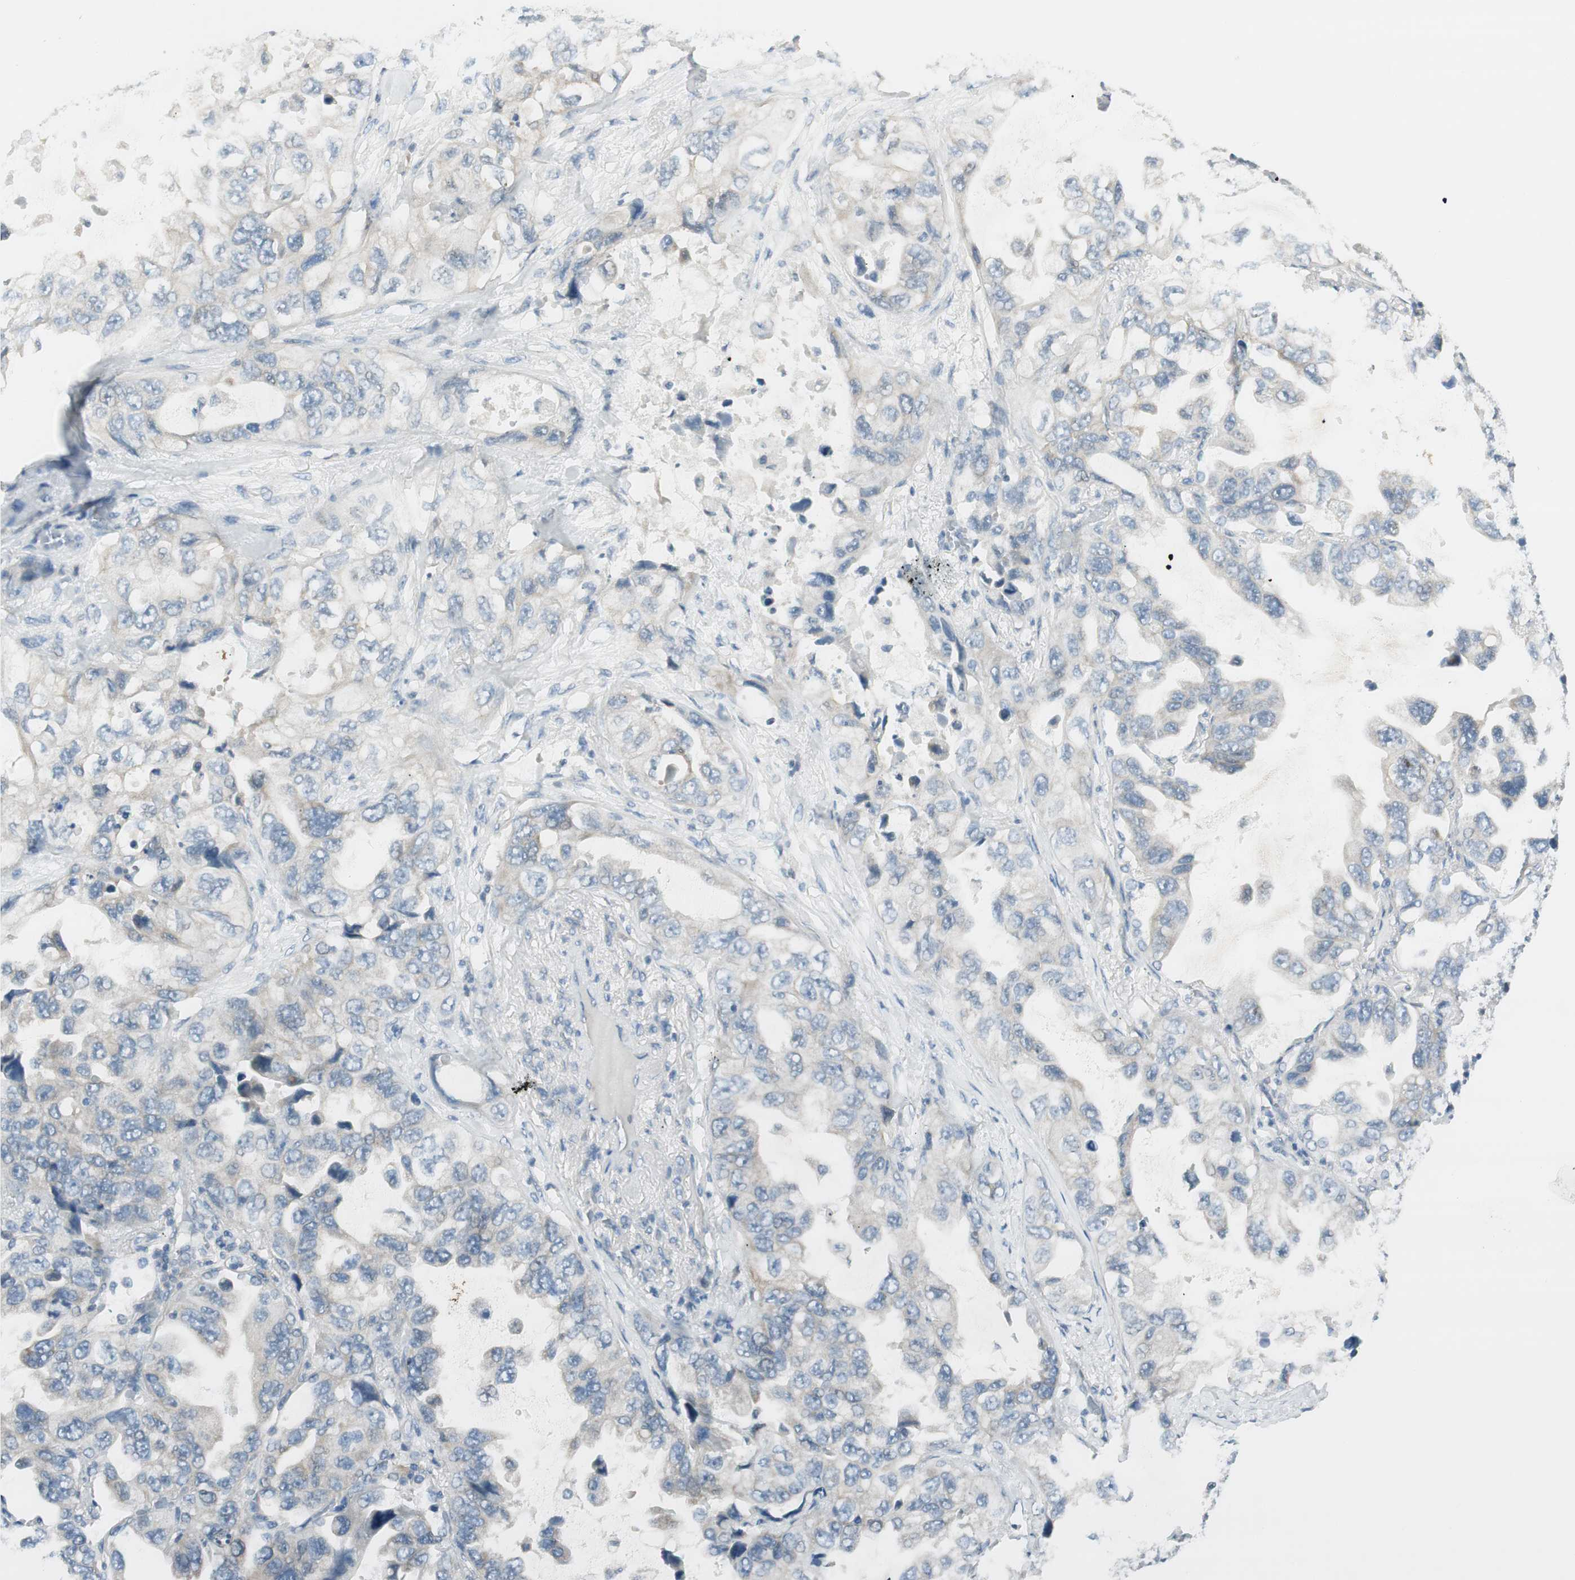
{"staining": {"intensity": "negative", "quantity": "none", "location": "none"}, "tissue": "lung cancer", "cell_type": "Tumor cells", "image_type": "cancer", "snomed": [{"axis": "morphology", "description": "Squamous cell carcinoma, NOS"}, {"axis": "topography", "description": "Lung"}], "caption": "DAB immunohistochemical staining of human squamous cell carcinoma (lung) demonstrates no significant positivity in tumor cells.", "gene": "TACR3", "patient": {"sex": "female", "age": 73}}